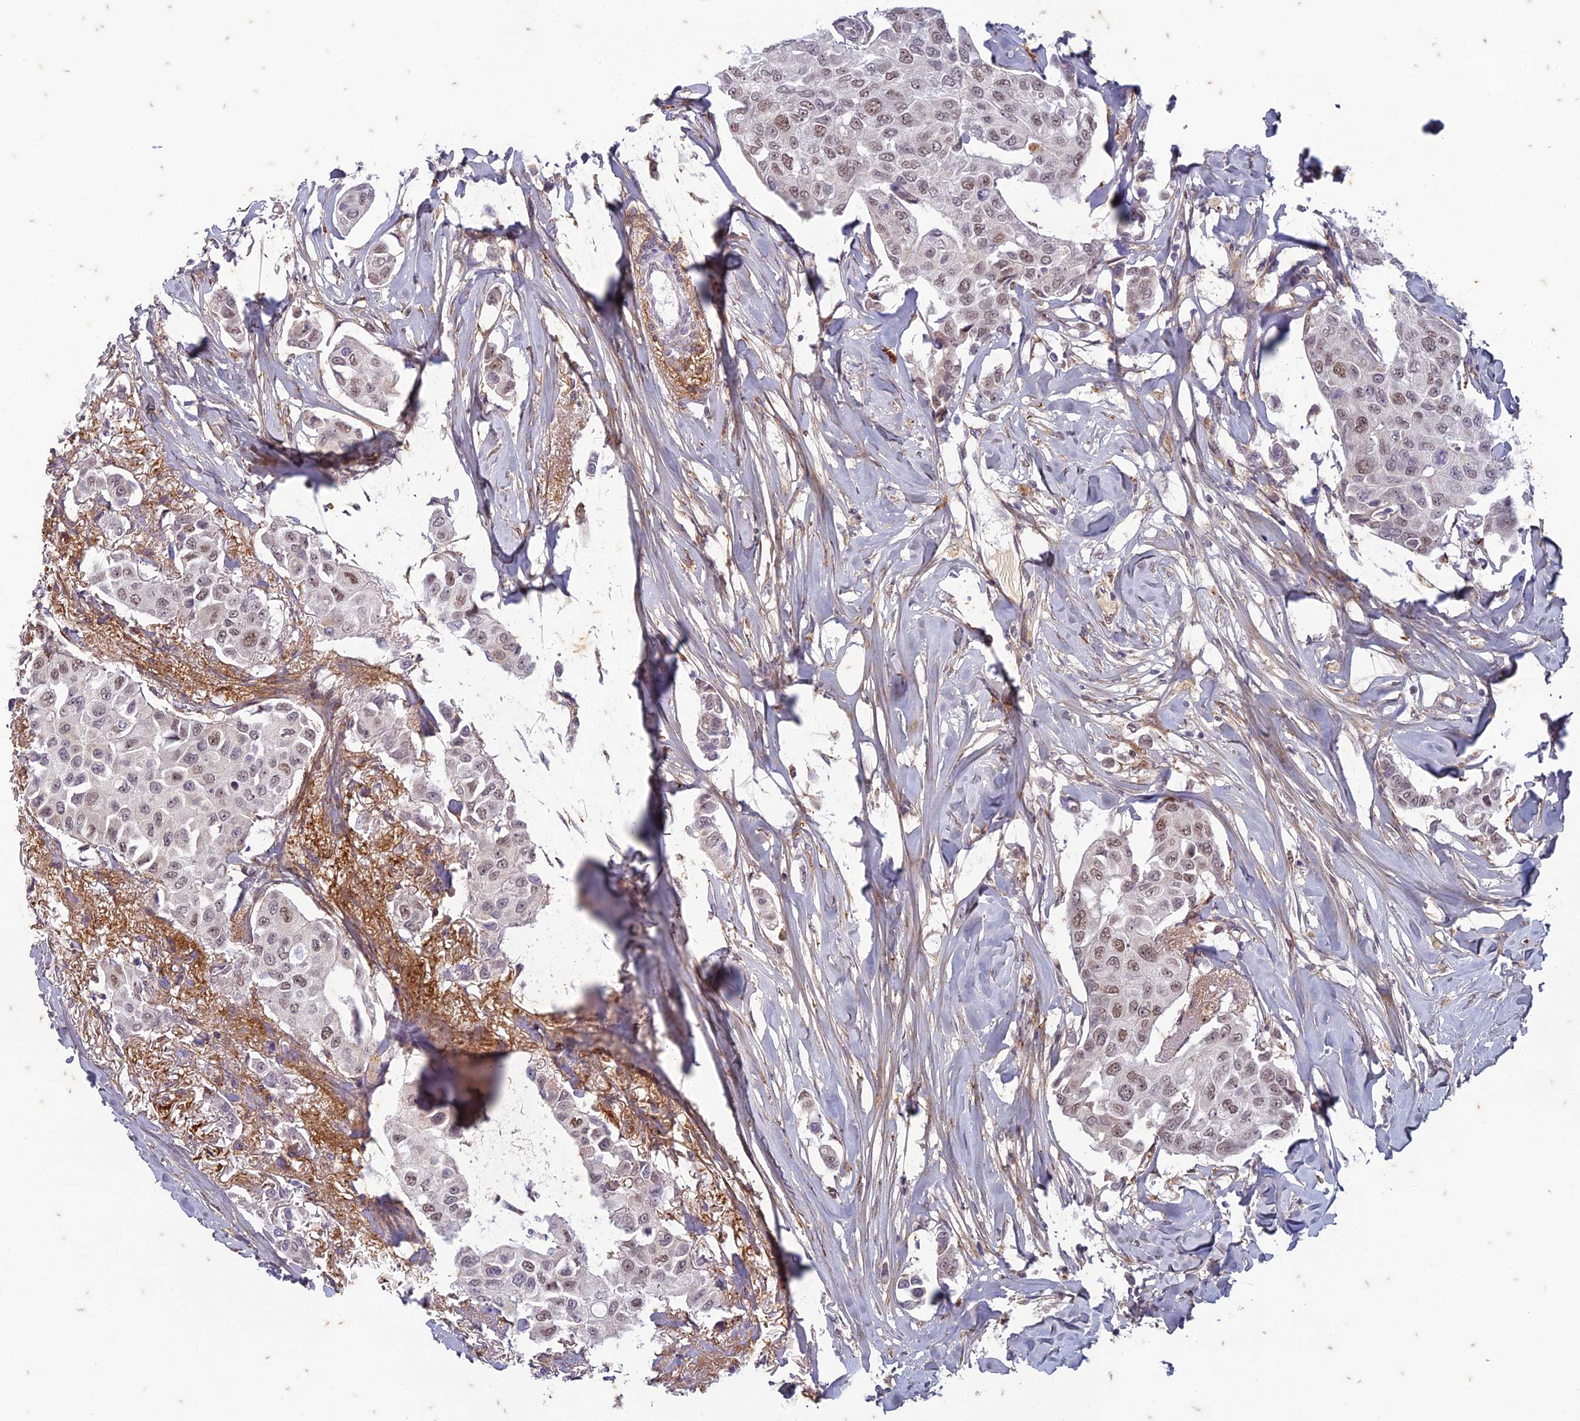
{"staining": {"intensity": "weak", "quantity": ">75%", "location": "nuclear"}, "tissue": "breast cancer", "cell_type": "Tumor cells", "image_type": "cancer", "snomed": [{"axis": "morphology", "description": "Duct carcinoma"}, {"axis": "topography", "description": "Breast"}], "caption": "Immunohistochemical staining of breast infiltrating ductal carcinoma reveals low levels of weak nuclear expression in about >75% of tumor cells.", "gene": "PABPN1L", "patient": {"sex": "female", "age": 80}}